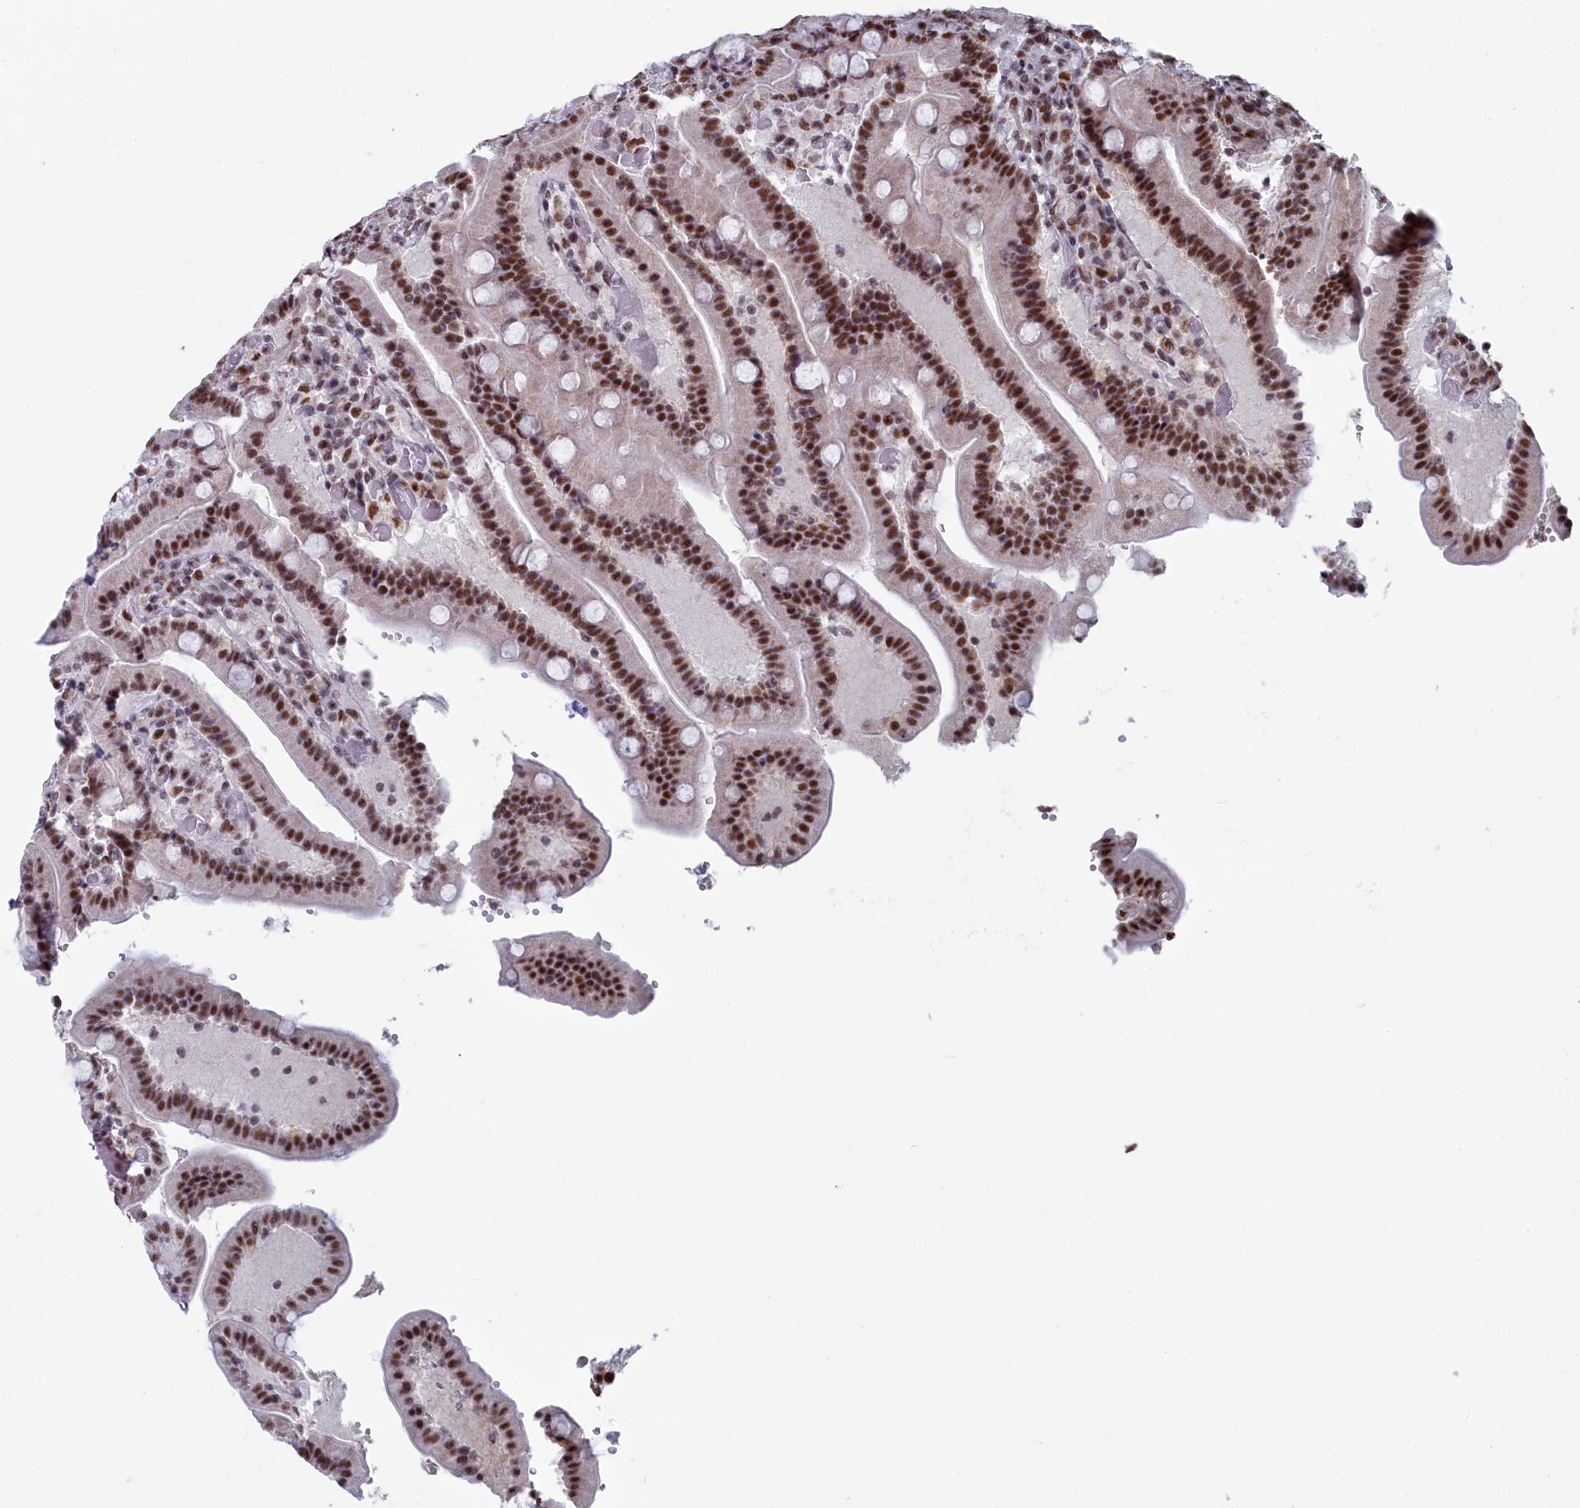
{"staining": {"intensity": "moderate", "quantity": ">75%", "location": "nuclear"}, "tissue": "duodenum", "cell_type": "Glandular cells", "image_type": "normal", "snomed": [{"axis": "morphology", "description": "Normal tissue, NOS"}, {"axis": "topography", "description": "Duodenum"}], "caption": "Duodenum stained for a protein (brown) displays moderate nuclear positive expression in approximately >75% of glandular cells.", "gene": "SF3B3", "patient": {"sex": "female", "age": 62}}